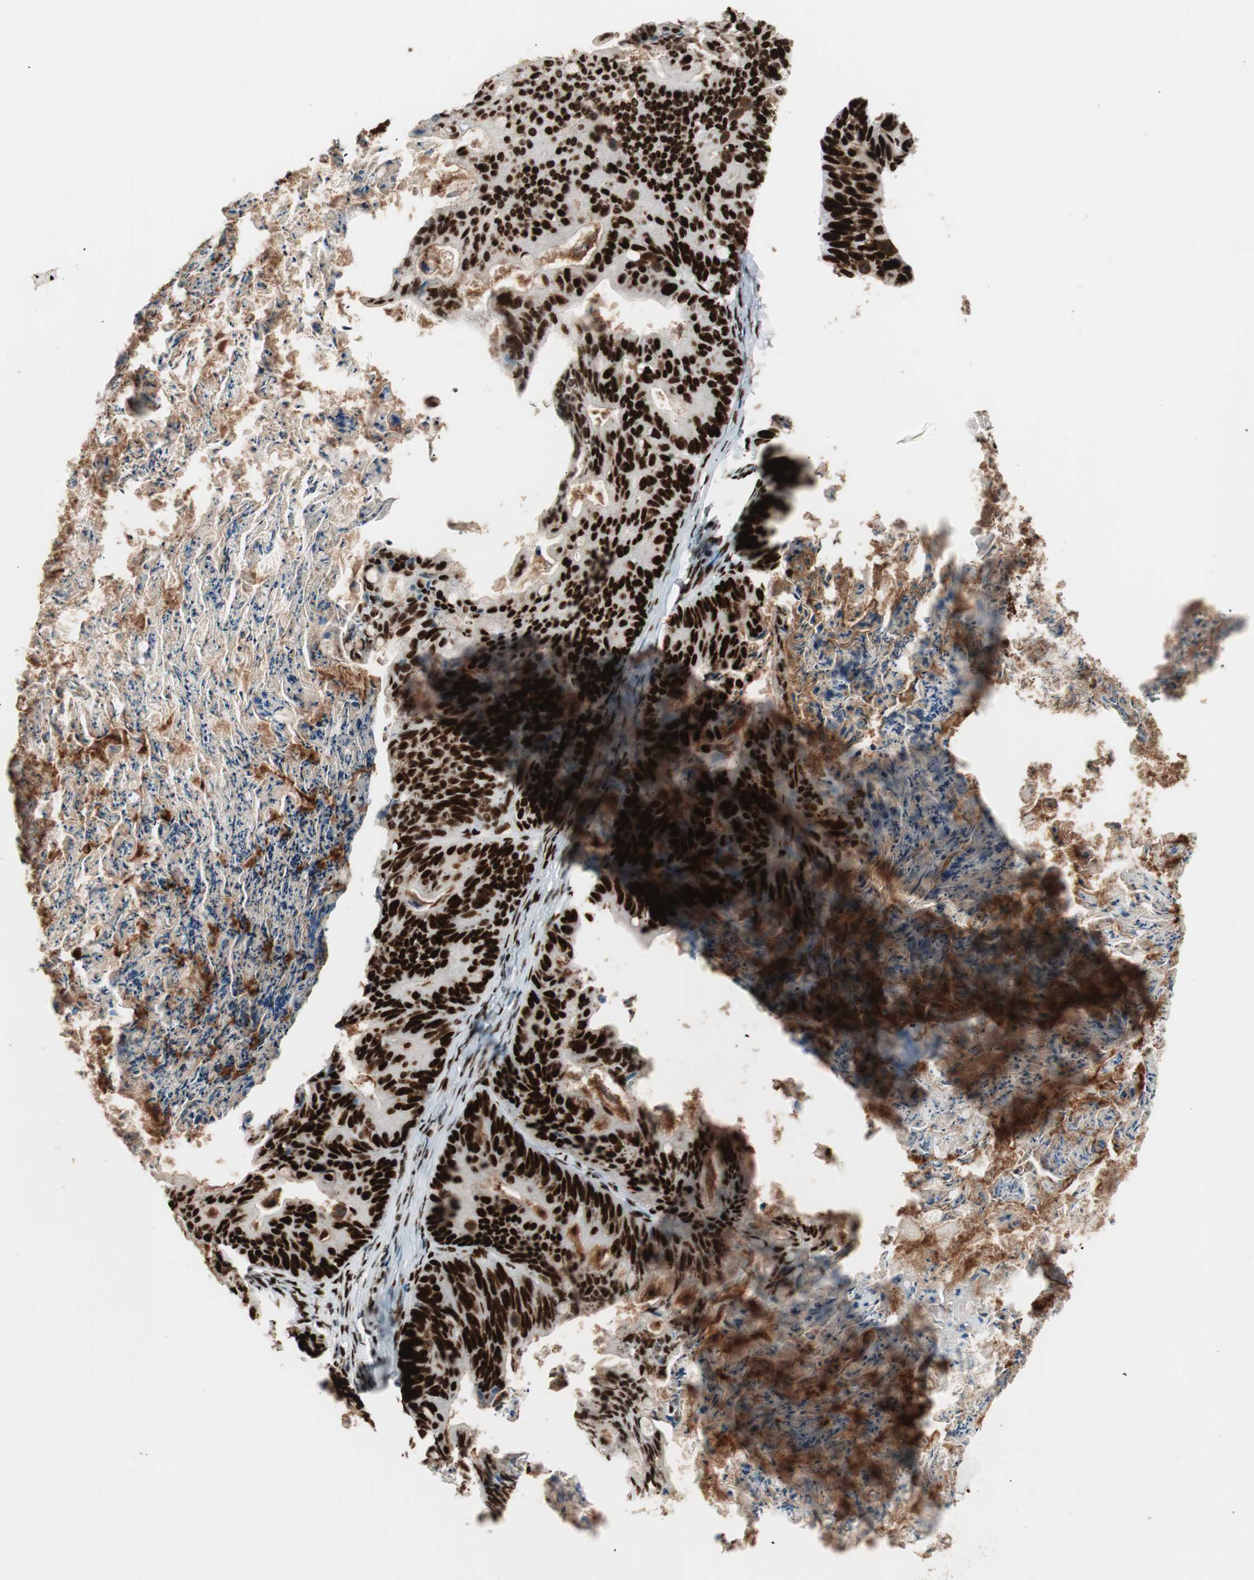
{"staining": {"intensity": "strong", "quantity": ">75%", "location": "nuclear"}, "tissue": "ovarian cancer", "cell_type": "Tumor cells", "image_type": "cancer", "snomed": [{"axis": "morphology", "description": "Cystadenocarcinoma, mucinous, NOS"}, {"axis": "topography", "description": "Ovary"}], "caption": "Immunohistochemical staining of mucinous cystadenocarcinoma (ovarian) exhibits strong nuclear protein positivity in approximately >75% of tumor cells.", "gene": "PSME3", "patient": {"sex": "female", "age": 36}}